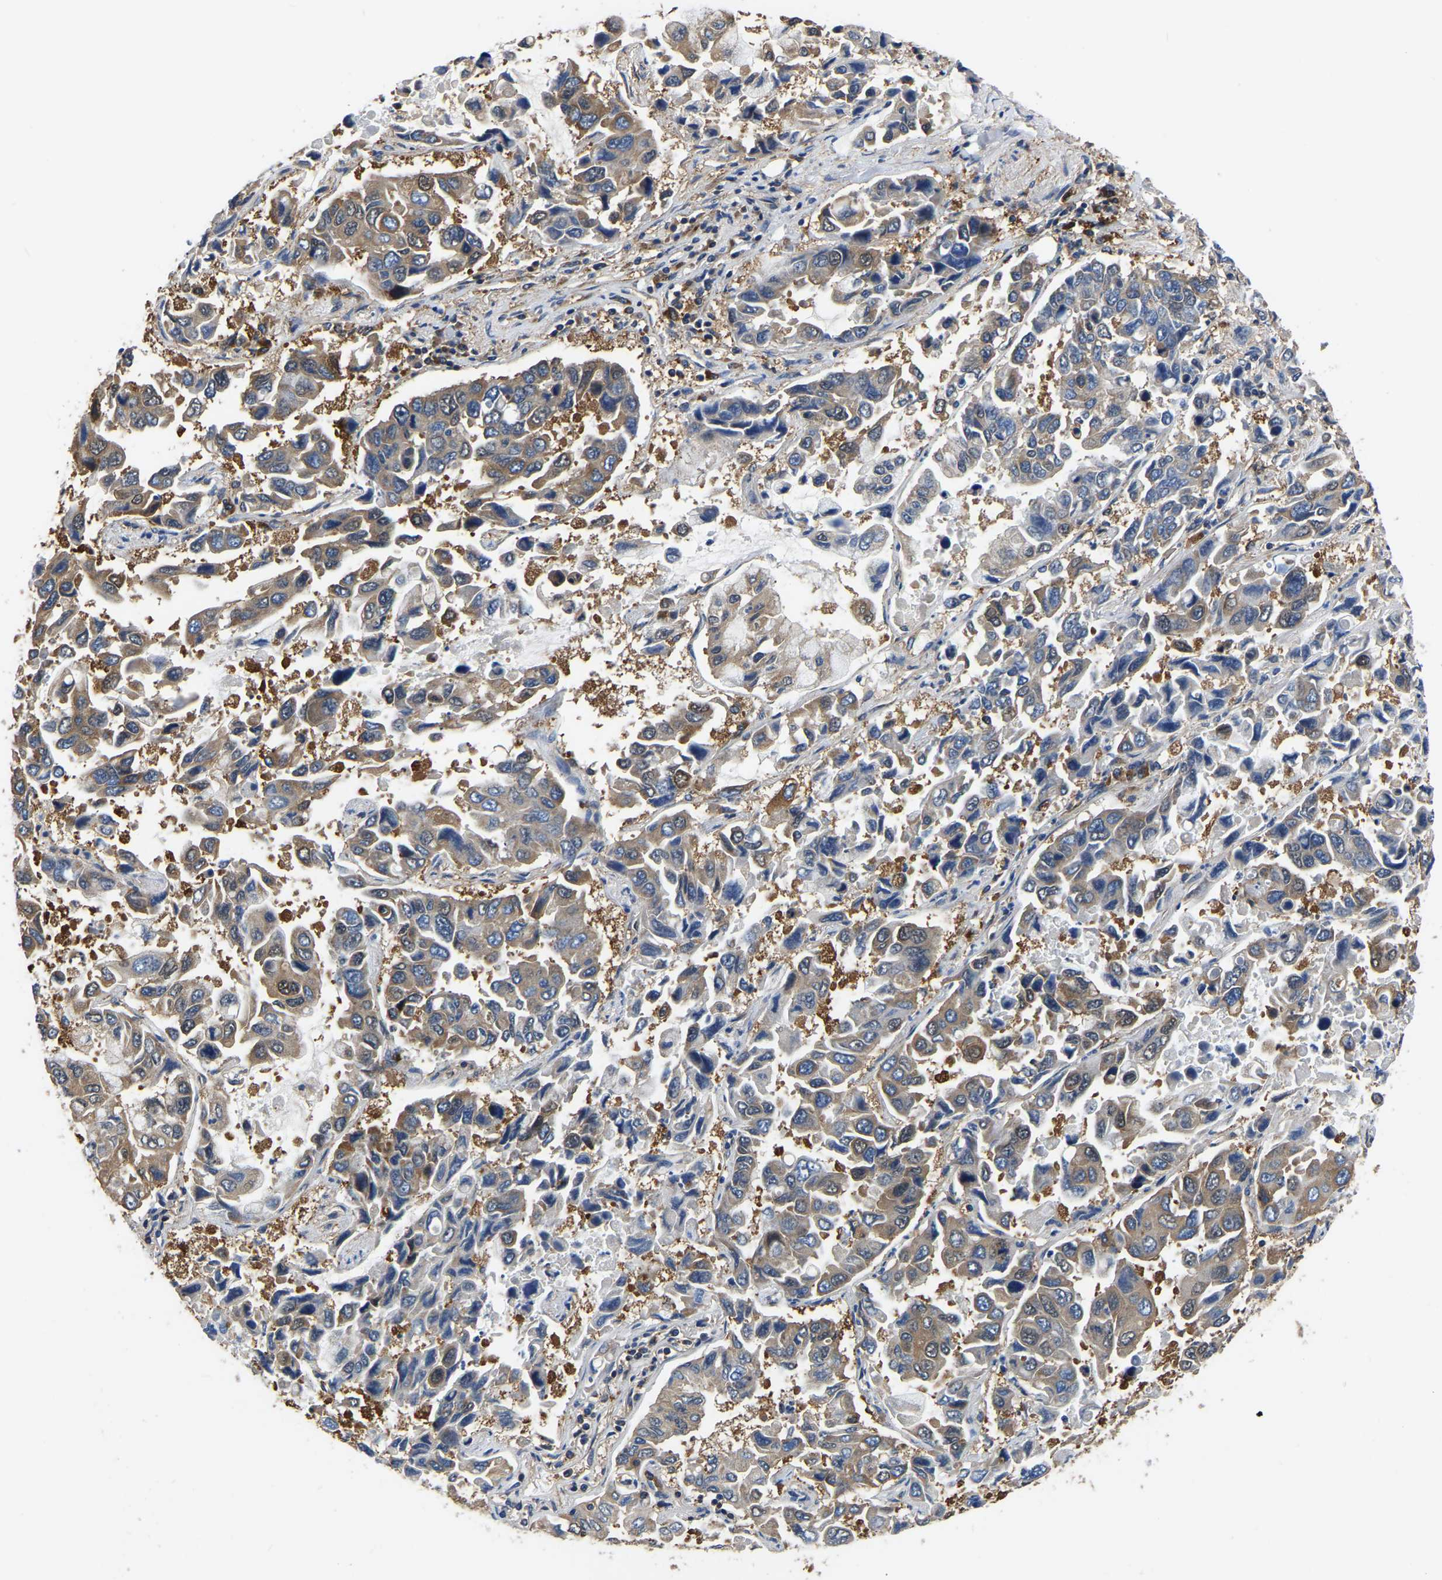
{"staining": {"intensity": "moderate", "quantity": "25%-75%", "location": "cytoplasmic/membranous"}, "tissue": "lung cancer", "cell_type": "Tumor cells", "image_type": "cancer", "snomed": [{"axis": "morphology", "description": "Adenocarcinoma, NOS"}, {"axis": "topography", "description": "Lung"}], "caption": "Immunohistochemical staining of lung cancer shows medium levels of moderate cytoplasmic/membranous protein expression in approximately 25%-75% of tumor cells. The staining was performed using DAB, with brown indicating positive protein expression. Nuclei are stained blue with hematoxylin.", "gene": "GARS1", "patient": {"sex": "male", "age": 64}}